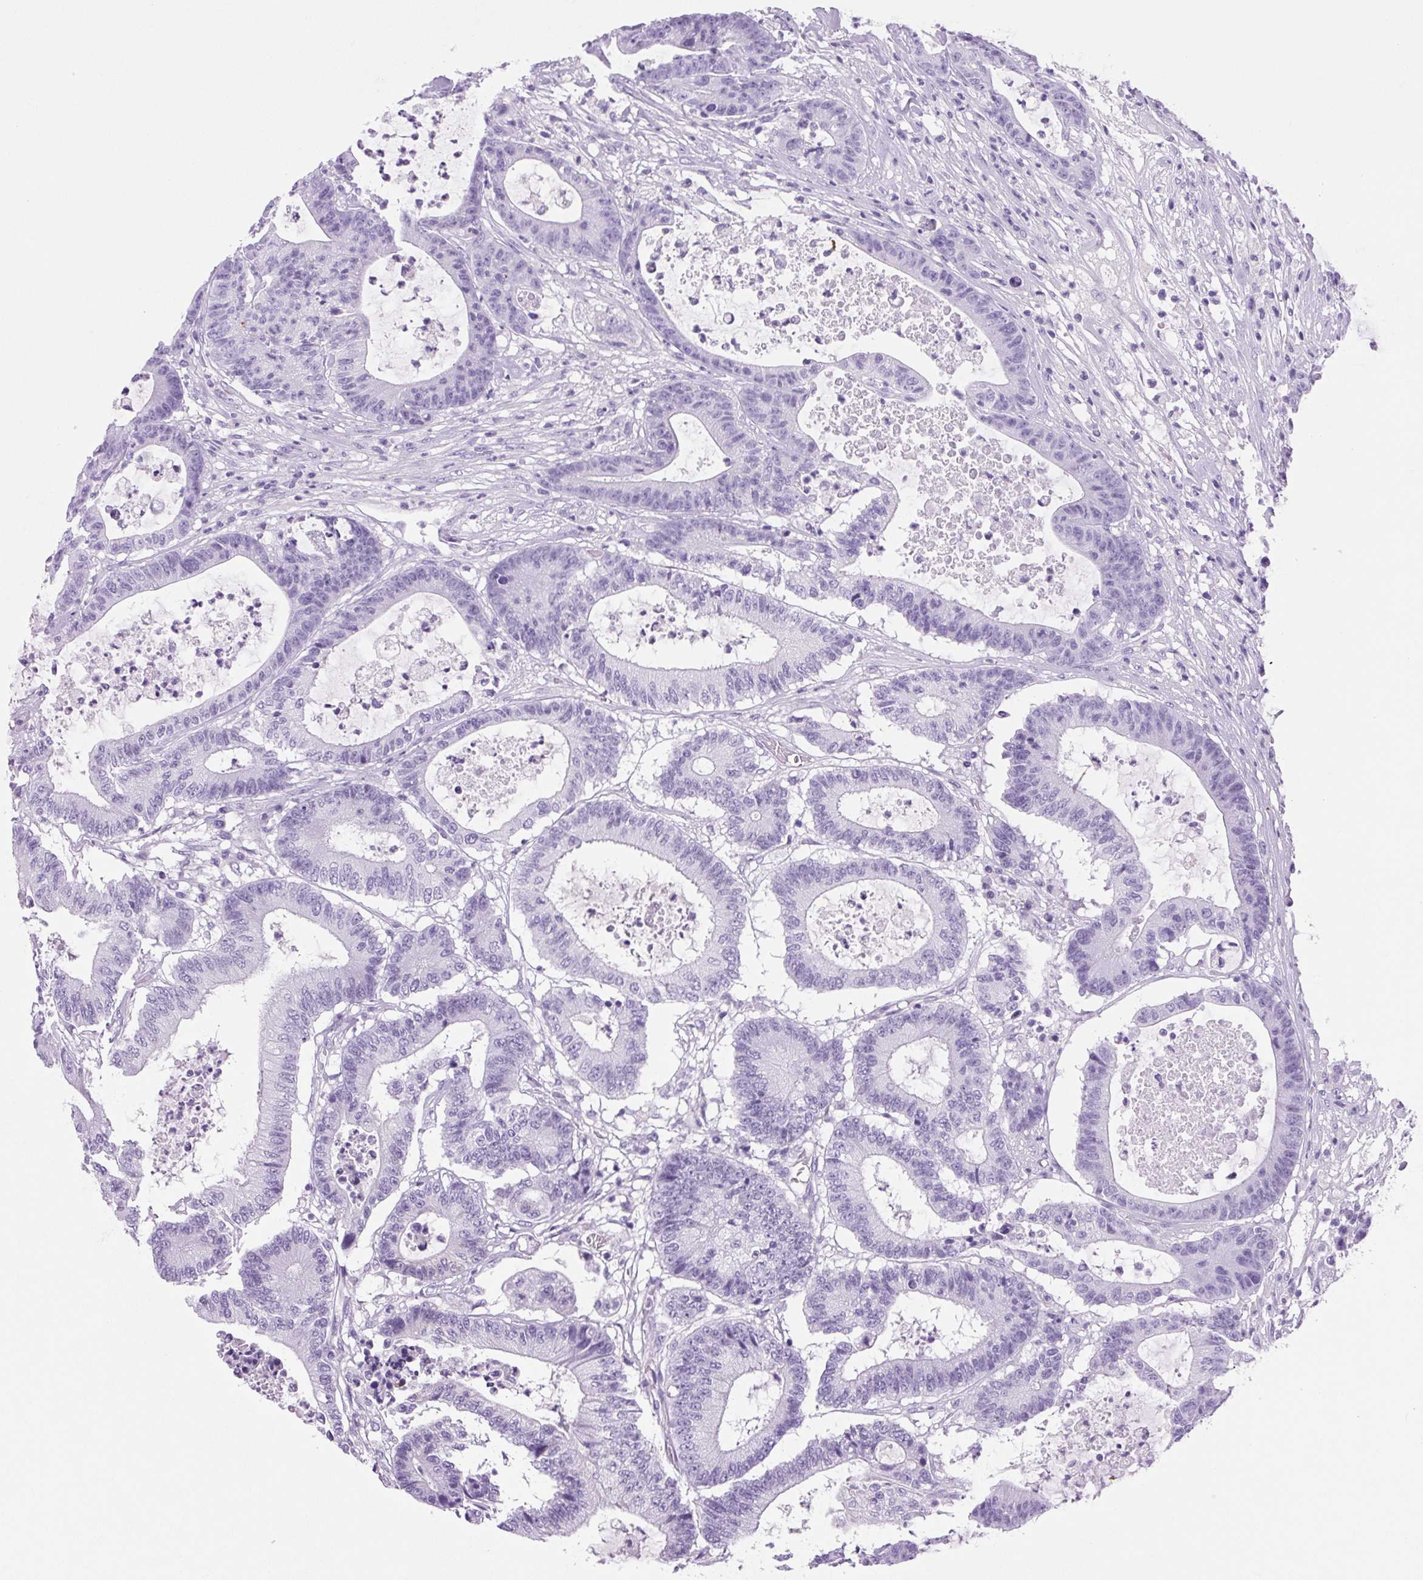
{"staining": {"intensity": "negative", "quantity": "none", "location": "none"}, "tissue": "colorectal cancer", "cell_type": "Tumor cells", "image_type": "cancer", "snomed": [{"axis": "morphology", "description": "Adenocarcinoma, NOS"}, {"axis": "topography", "description": "Colon"}], "caption": "An image of adenocarcinoma (colorectal) stained for a protein shows no brown staining in tumor cells. (DAB (3,3'-diaminobenzidine) immunohistochemistry, high magnification).", "gene": "PRRT1", "patient": {"sex": "female", "age": 84}}